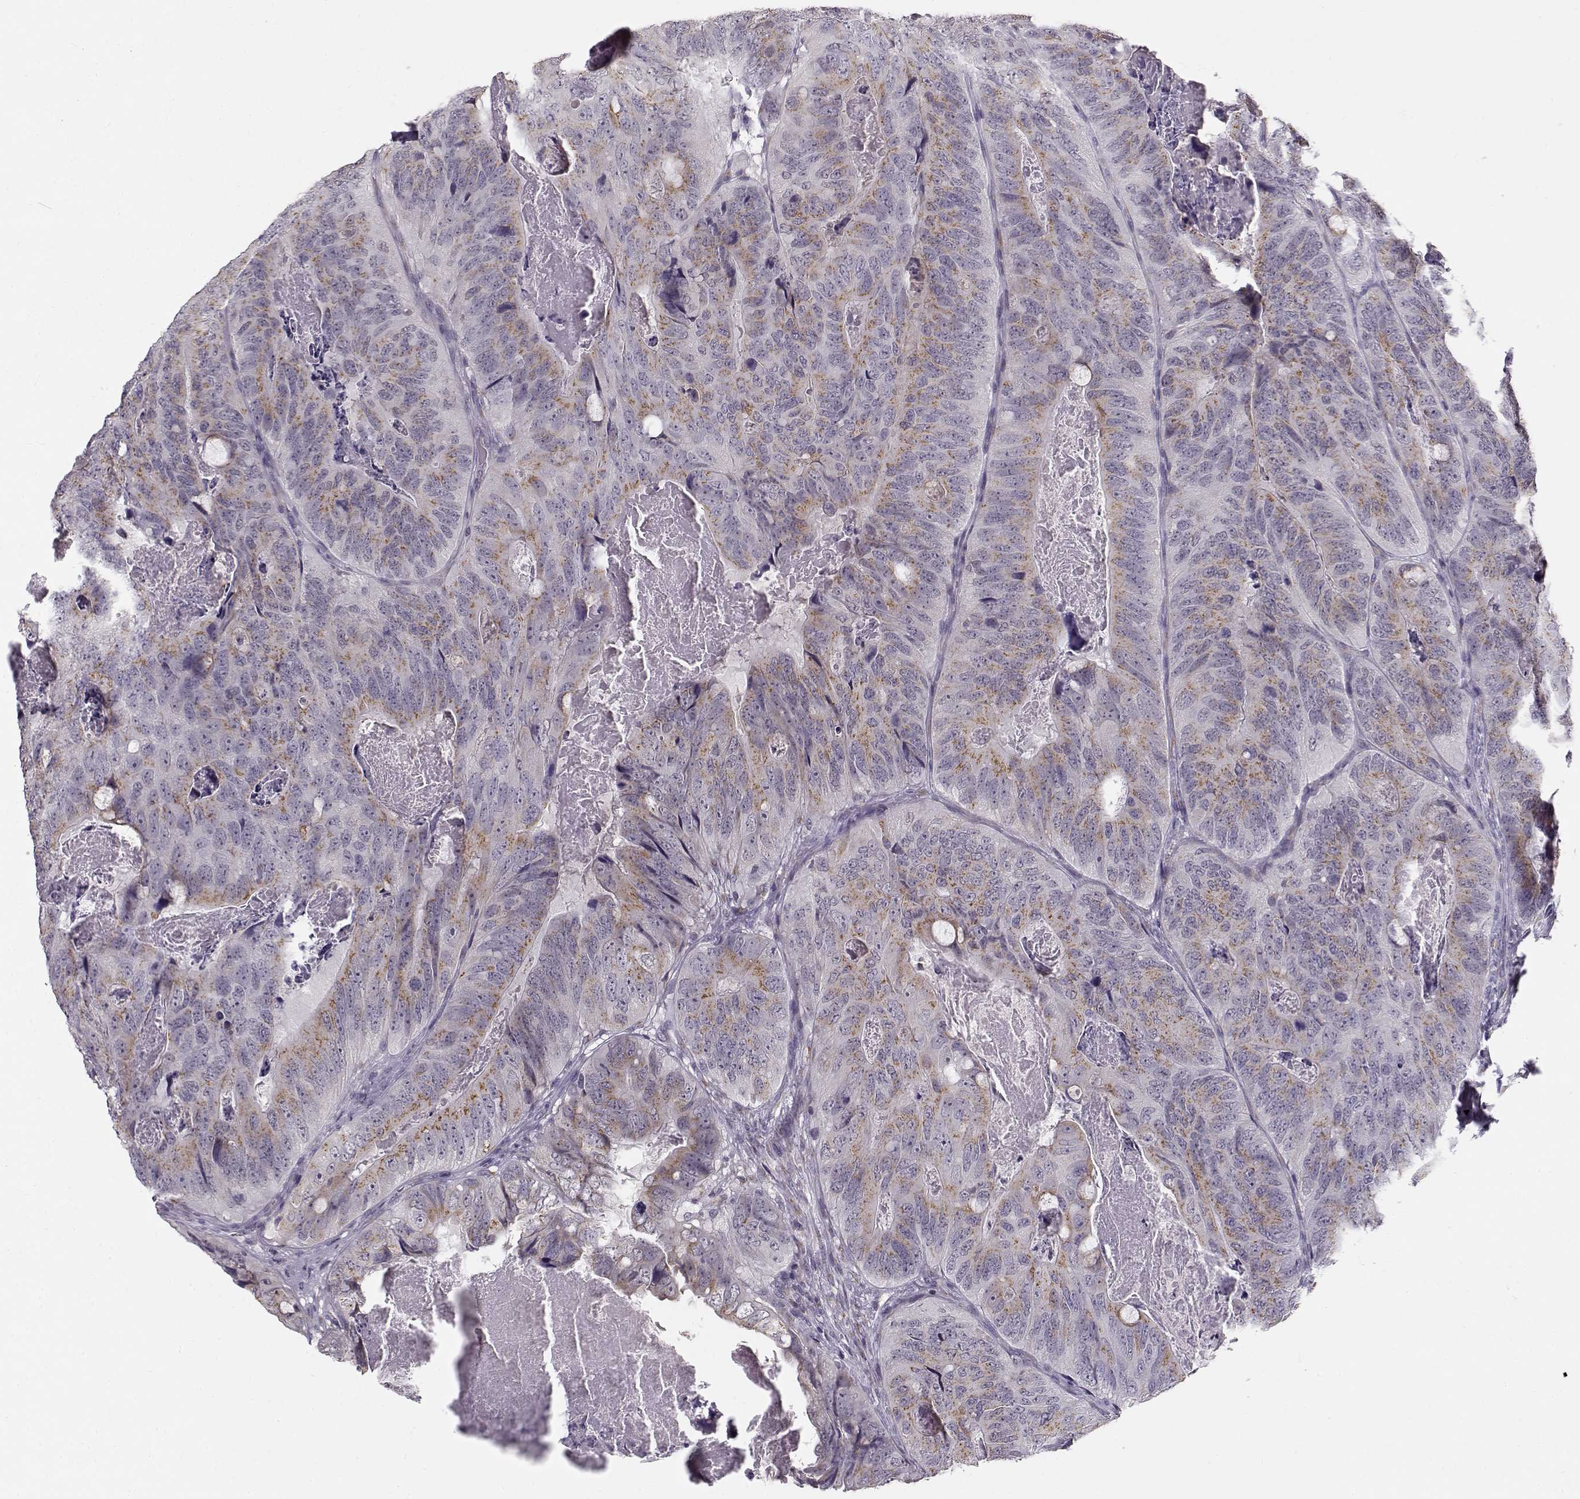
{"staining": {"intensity": "weak", "quantity": ">75%", "location": "cytoplasmic/membranous"}, "tissue": "colorectal cancer", "cell_type": "Tumor cells", "image_type": "cancer", "snomed": [{"axis": "morphology", "description": "Adenocarcinoma, NOS"}, {"axis": "topography", "description": "Colon"}], "caption": "Protein expression analysis of colorectal adenocarcinoma demonstrates weak cytoplasmic/membranous positivity in about >75% of tumor cells.", "gene": "SLC4A5", "patient": {"sex": "male", "age": 79}}